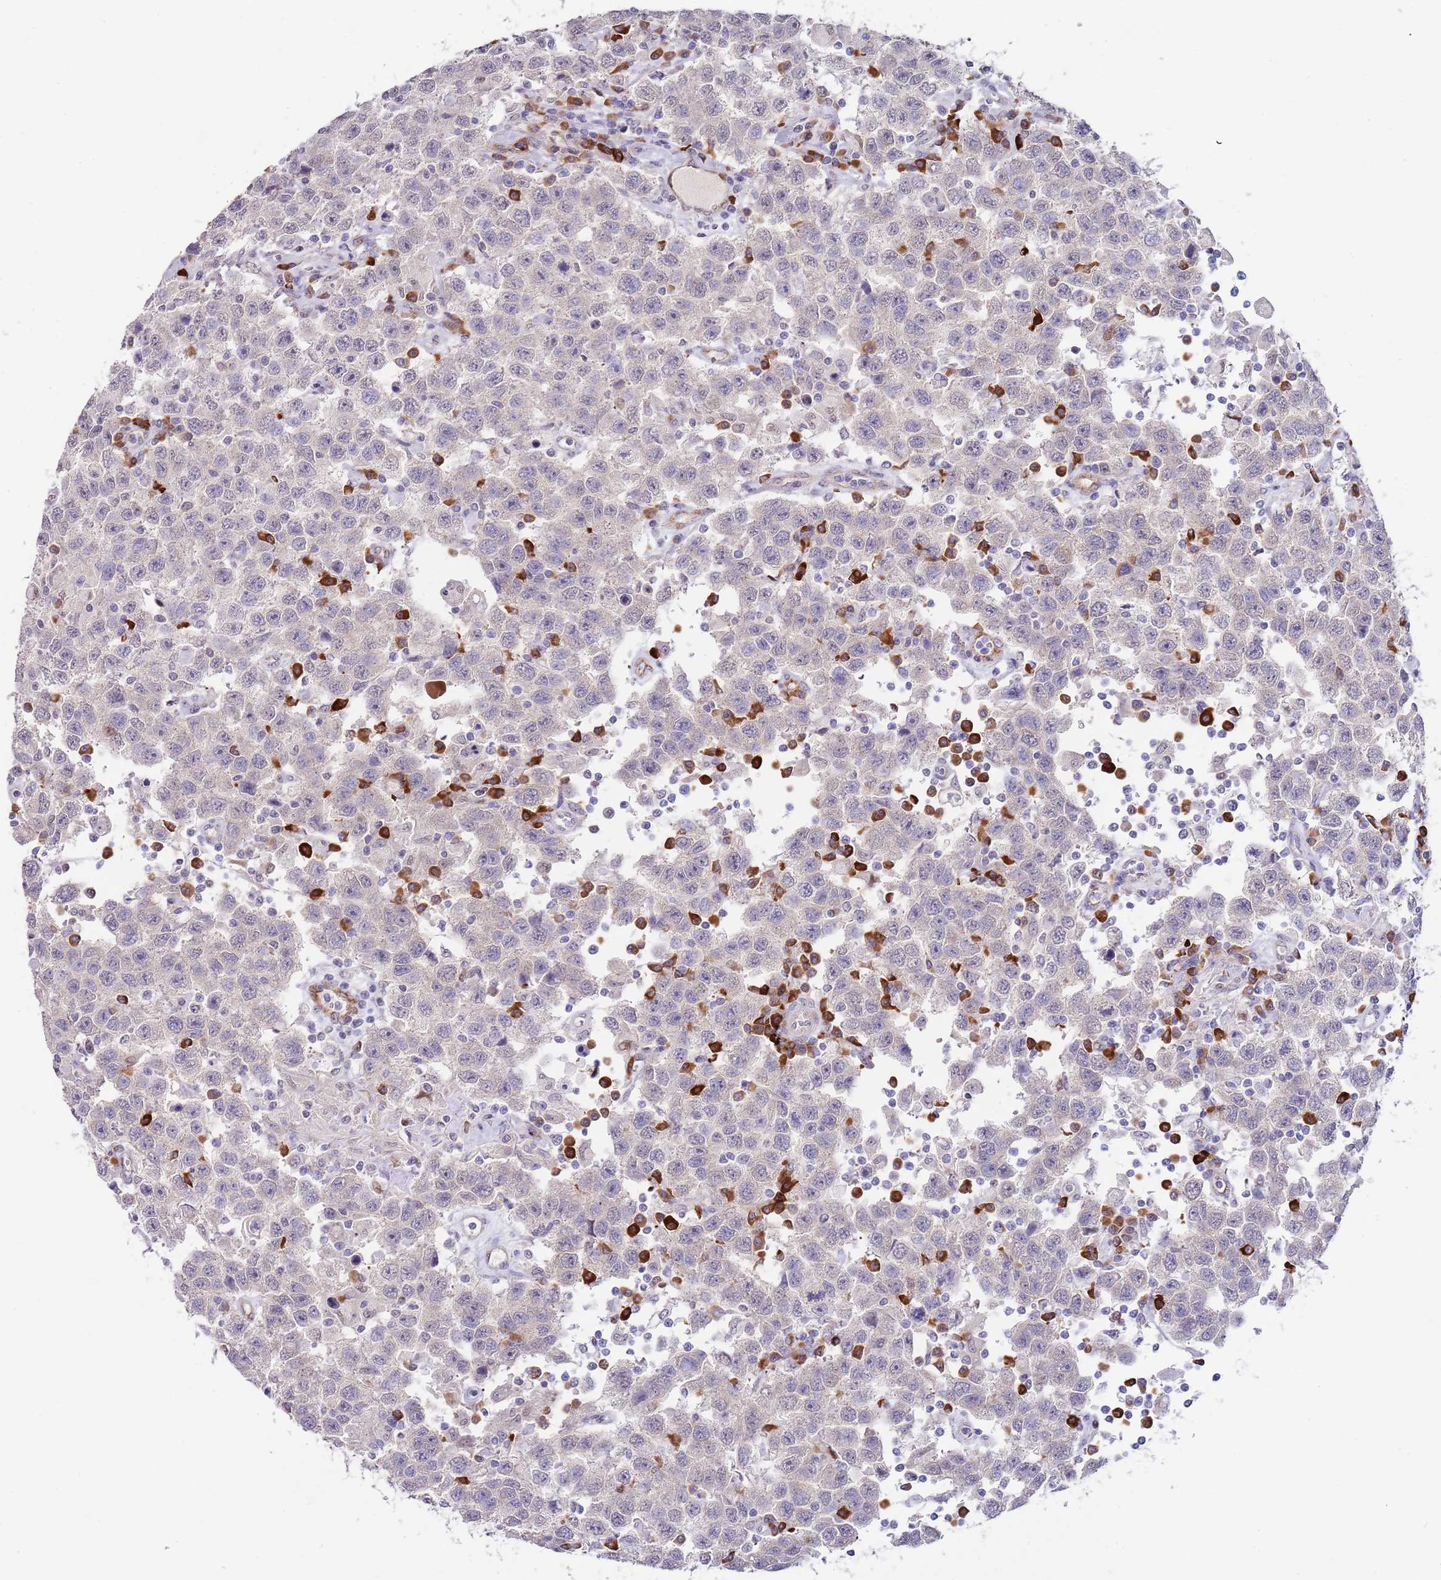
{"staining": {"intensity": "negative", "quantity": "none", "location": "none"}, "tissue": "testis cancer", "cell_type": "Tumor cells", "image_type": "cancer", "snomed": [{"axis": "morphology", "description": "Seminoma, NOS"}, {"axis": "topography", "description": "Testis"}], "caption": "Human seminoma (testis) stained for a protein using immunohistochemistry (IHC) shows no staining in tumor cells.", "gene": "TNRC6C", "patient": {"sex": "male", "age": 41}}